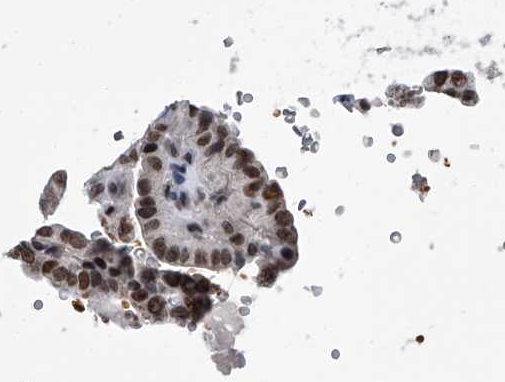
{"staining": {"intensity": "moderate", "quantity": ">75%", "location": "nuclear"}, "tissue": "thyroid cancer", "cell_type": "Tumor cells", "image_type": "cancer", "snomed": [{"axis": "morphology", "description": "Papillary adenocarcinoma, NOS"}, {"axis": "topography", "description": "Thyroid gland"}], "caption": "A medium amount of moderate nuclear staining is appreciated in about >75% of tumor cells in papillary adenocarcinoma (thyroid) tissue.", "gene": "SIM2", "patient": {"sex": "male", "age": 77}}